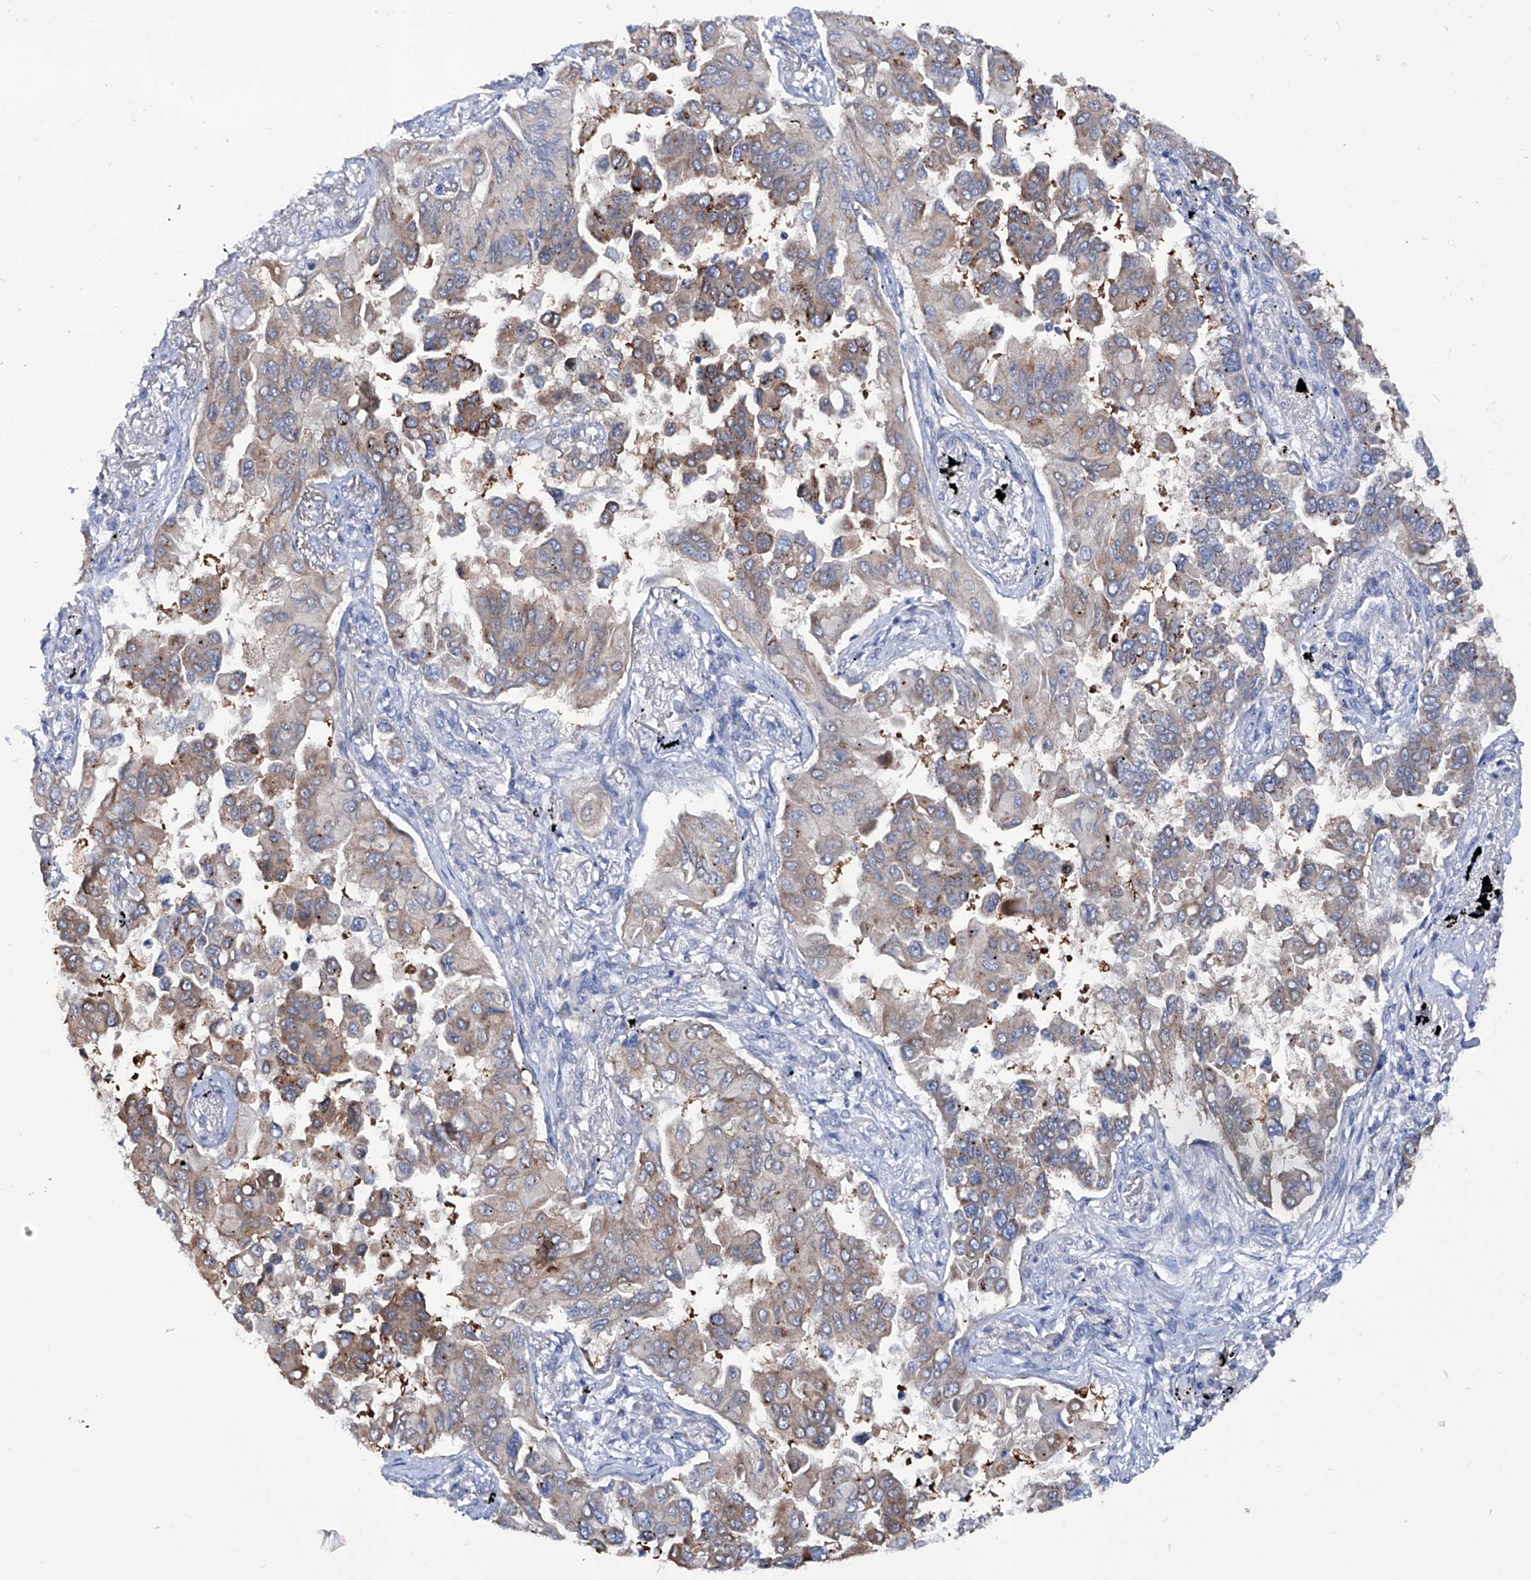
{"staining": {"intensity": "weak", "quantity": "25%-75%", "location": "cytoplasmic/membranous"}, "tissue": "lung cancer", "cell_type": "Tumor cells", "image_type": "cancer", "snomed": [{"axis": "morphology", "description": "Adenocarcinoma, NOS"}, {"axis": "topography", "description": "Lung"}], "caption": "Immunohistochemical staining of adenocarcinoma (lung) shows low levels of weak cytoplasmic/membranous protein staining in about 25%-75% of tumor cells.", "gene": "KLHL17", "patient": {"sex": "female", "age": 67}}